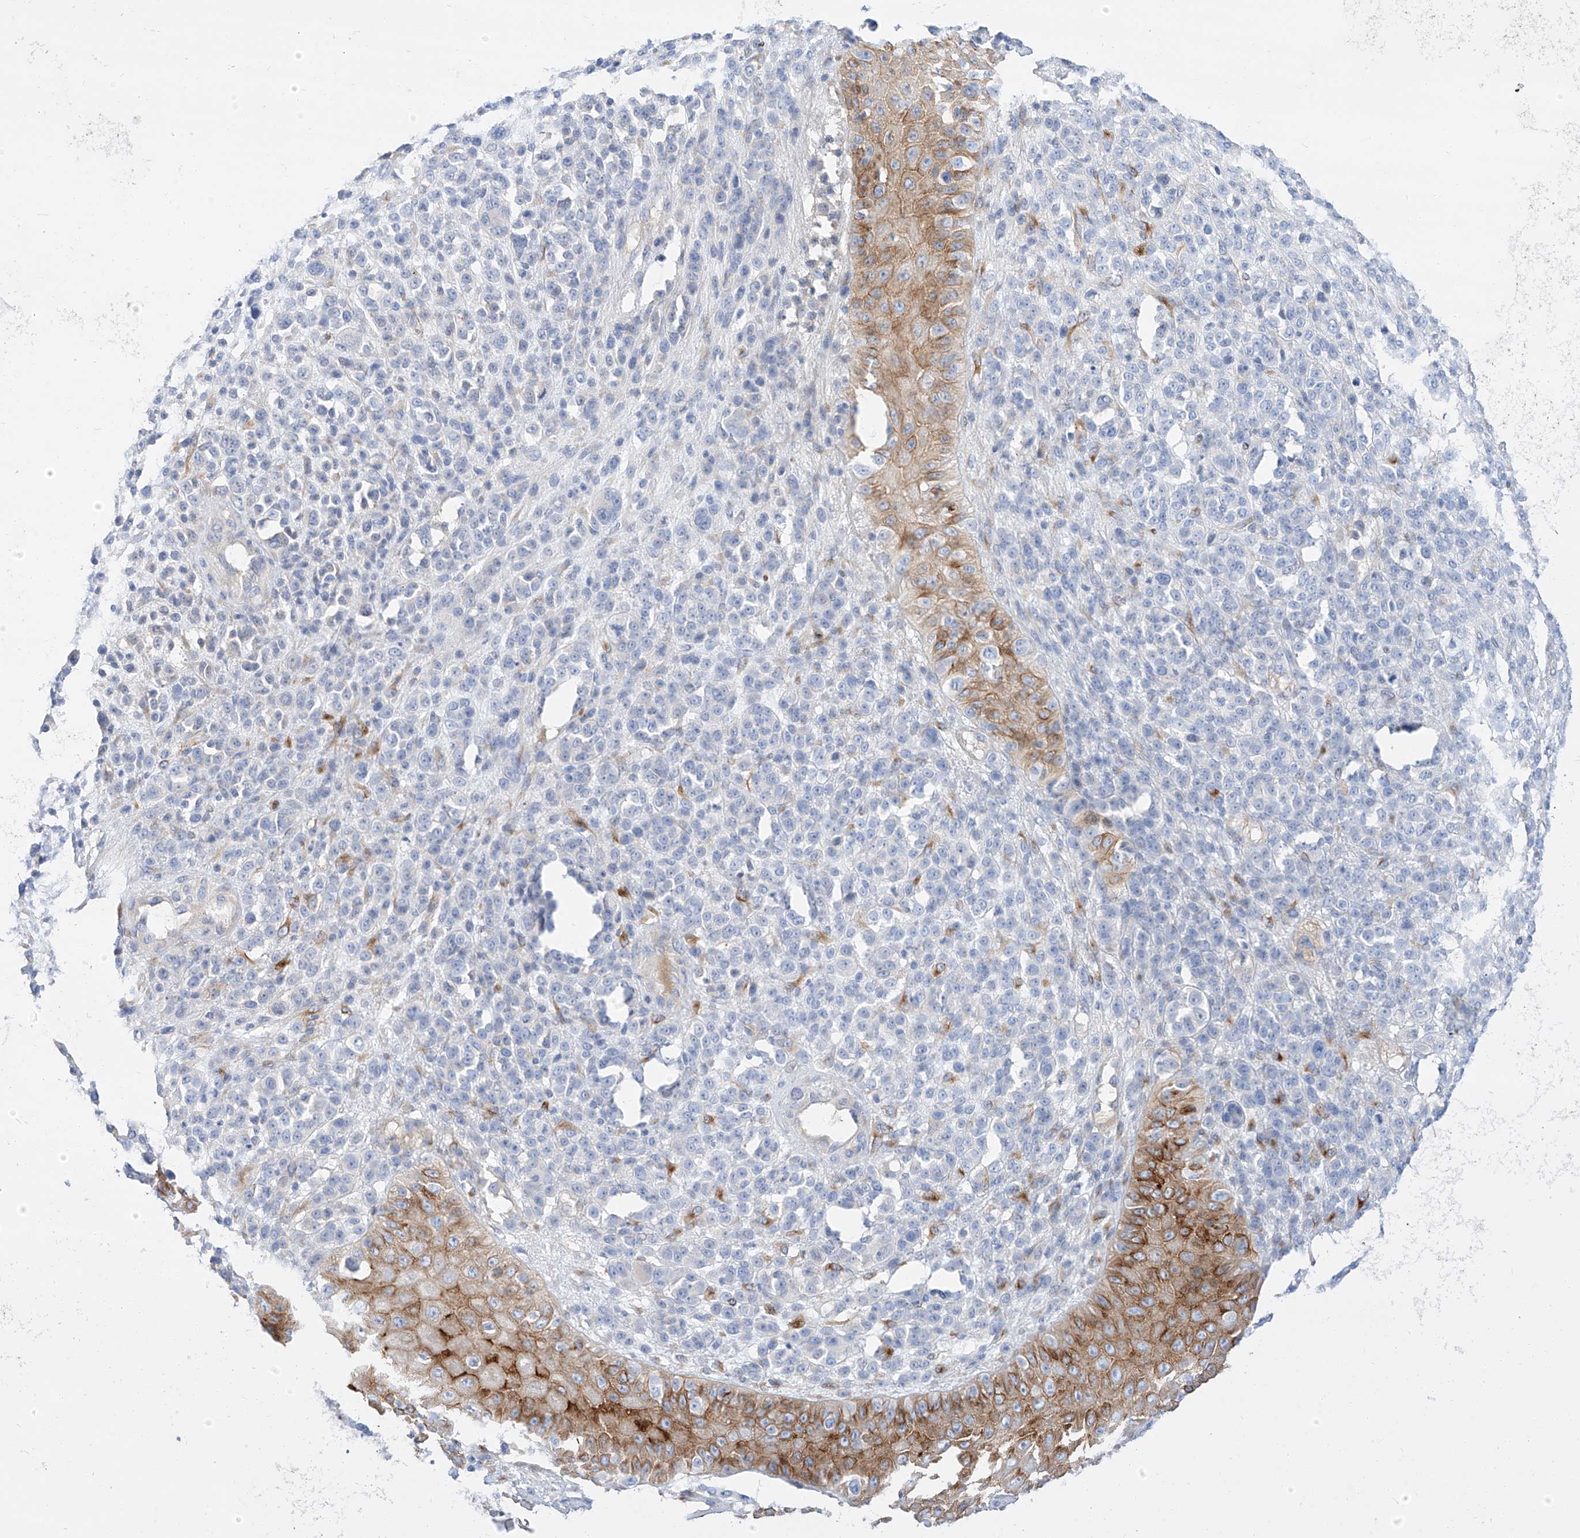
{"staining": {"intensity": "negative", "quantity": "none", "location": "none"}, "tissue": "melanoma", "cell_type": "Tumor cells", "image_type": "cancer", "snomed": [{"axis": "morphology", "description": "Malignant melanoma, NOS"}, {"axis": "topography", "description": "Skin"}], "caption": "Histopathology image shows no protein staining in tumor cells of malignant melanoma tissue. (Immunohistochemistry, brightfield microscopy, high magnification).", "gene": "MAP7", "patient": {"sex": "female", "age": 55}}